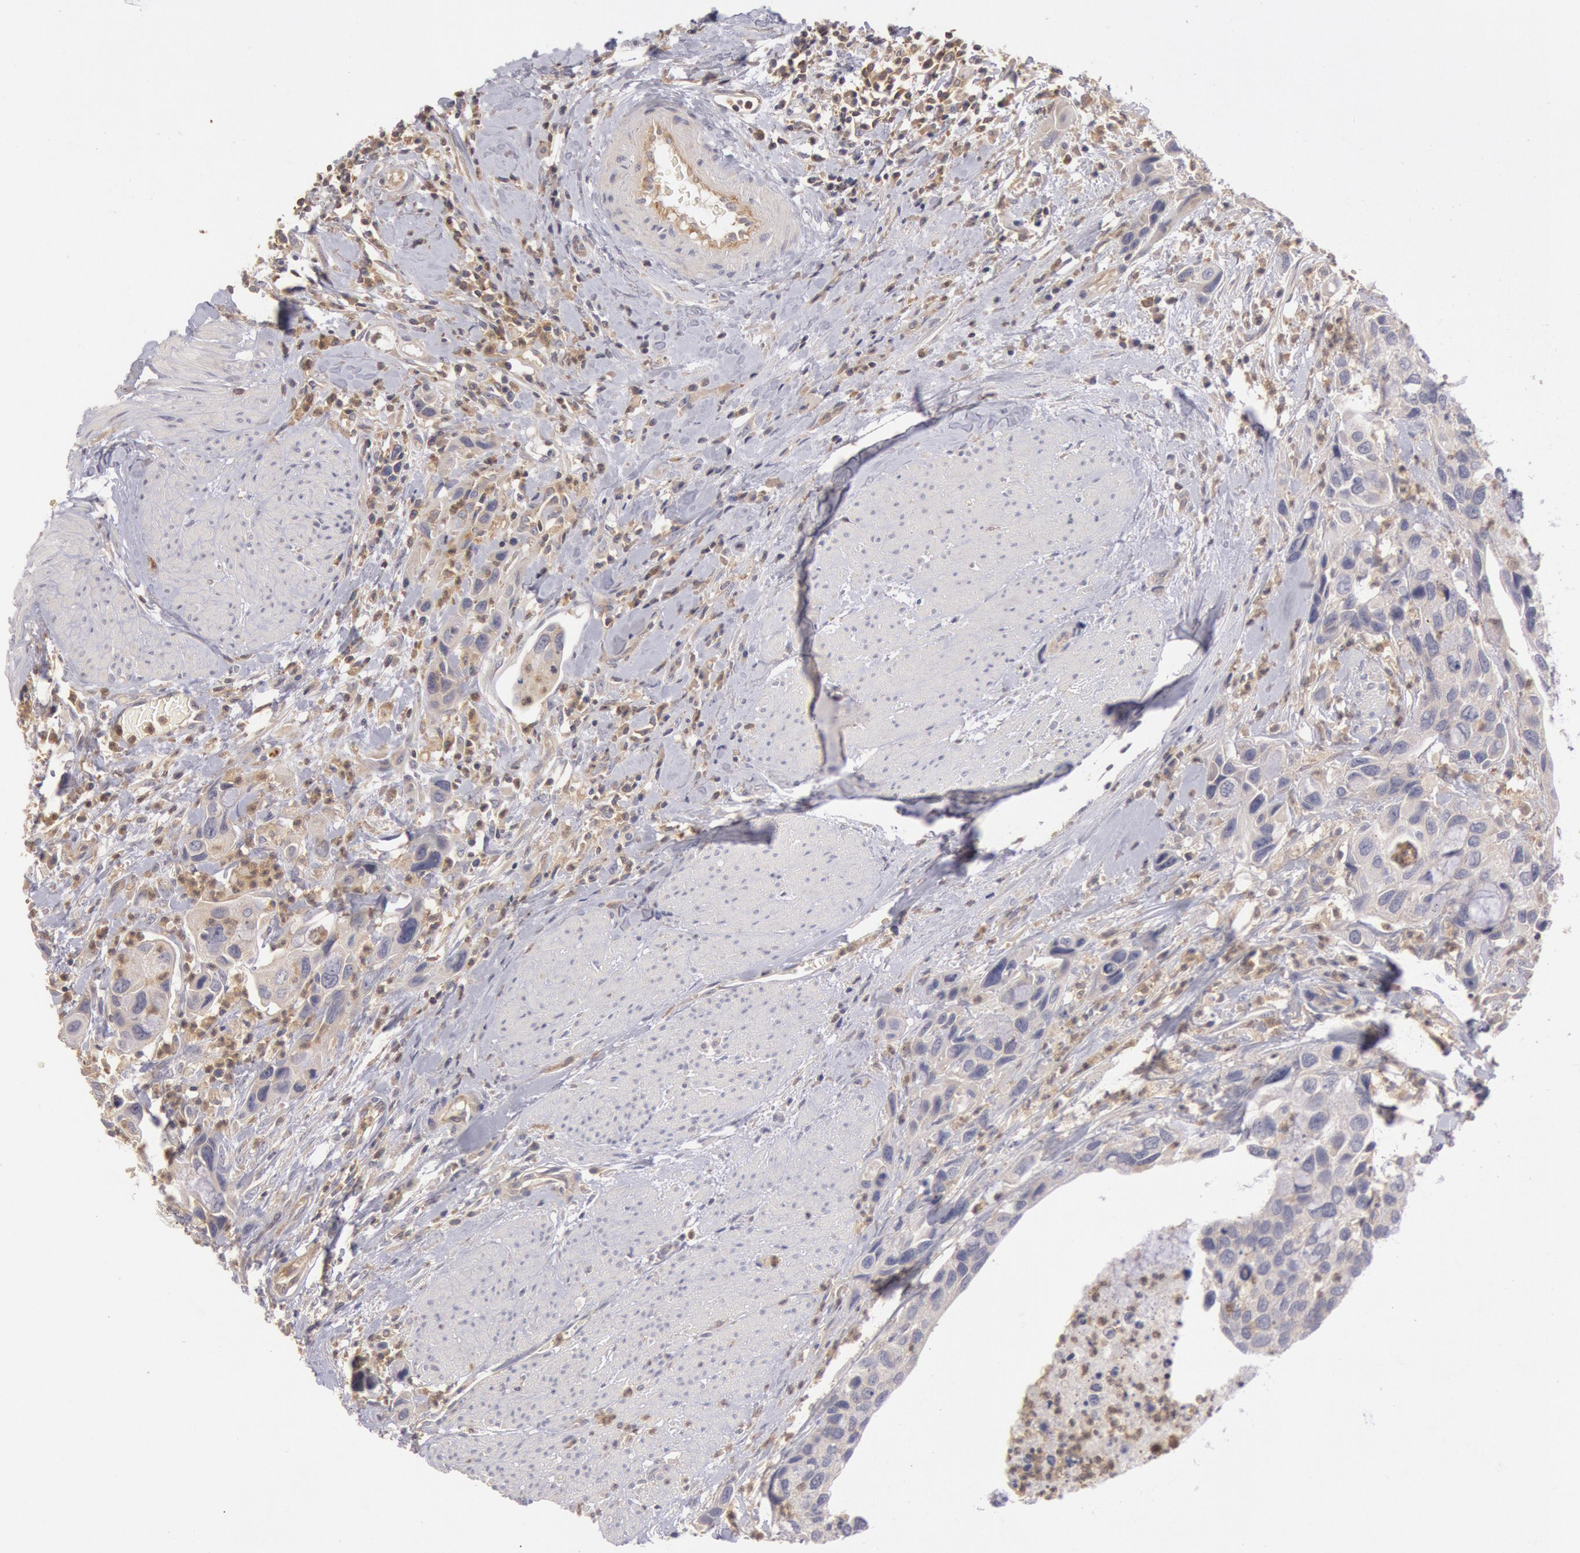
{"staining": {"intensity": "negative", "quantity": "none", "location": "none"}, "tissue": "urothelial cancer", "cell_type": "Tumor cells", "image_type": "cancer", "snomed": [{"axis": "morphology", "description": "Urothelial carcinoma, High grade"}, {"axis": "topography", "description": "Urinary bladder"}], "caption": "There is no significant positivity in tumor cells of high-grade urothelial carcinoma.", "gene": "PIK3R1", "patient": {"sex": "male", "age": 66}}